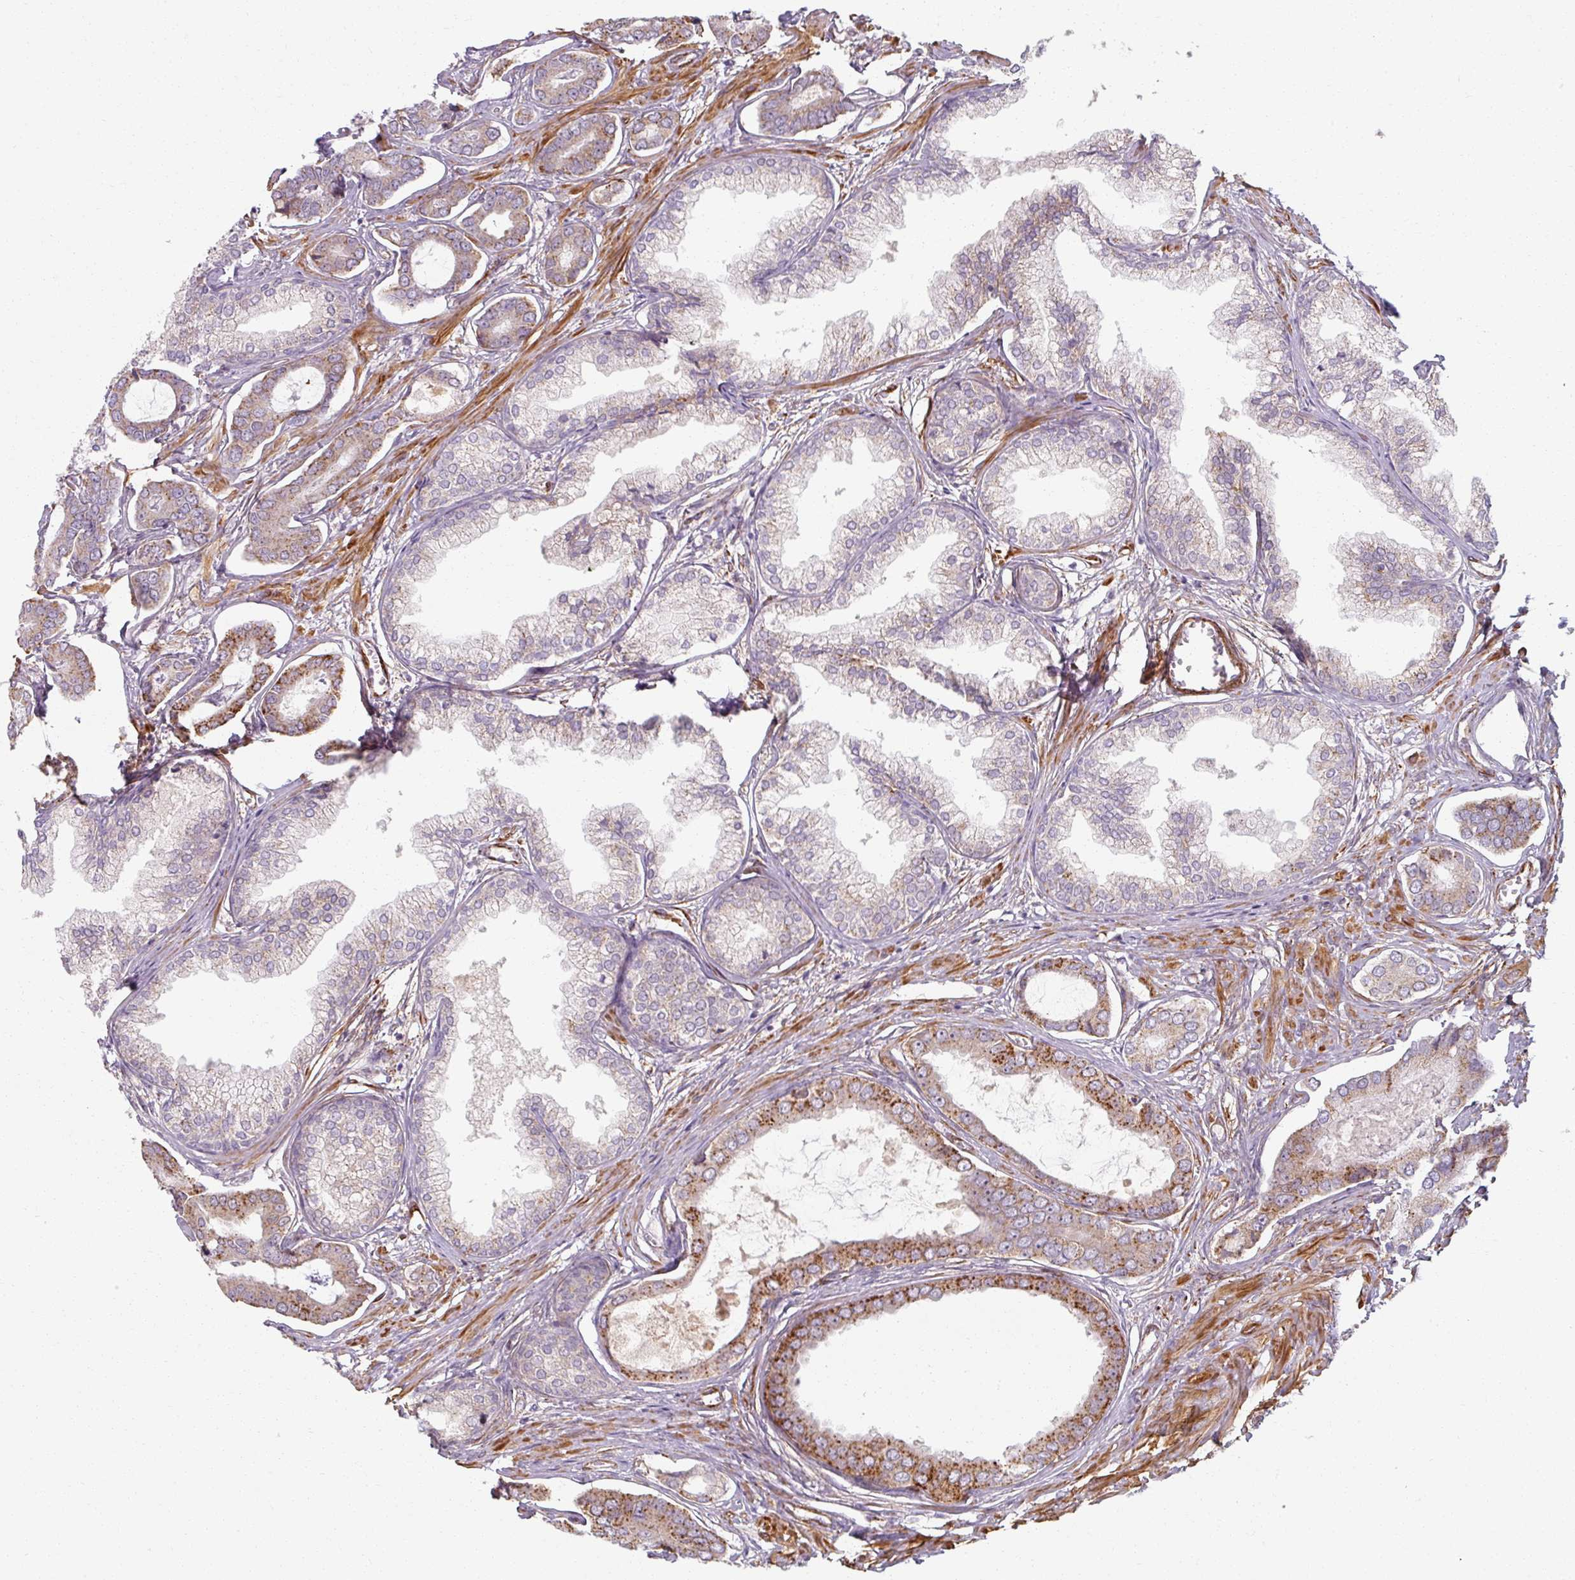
{"staining": {"intensity": "moderate", "quantity": "25%-75%", "location": "cytoplasmic/membranous"}, "tissue": "prostate cancer", "cell_type": "Tumor cells", "image_type": "cancer", "snomed": [{"axis": "morphology", "description": "Adenocarcinoma, NOS"}, {"axis": "topography", "description": "Prostate and seminal vesicle, NOS"}], "caption": "Adenocarcinoma (prostate) stained with a protein marker demonstrates moderate staining in tumor cells.", "gene": "MRPS5", "patient": {"sex": "male", "age": 76}}